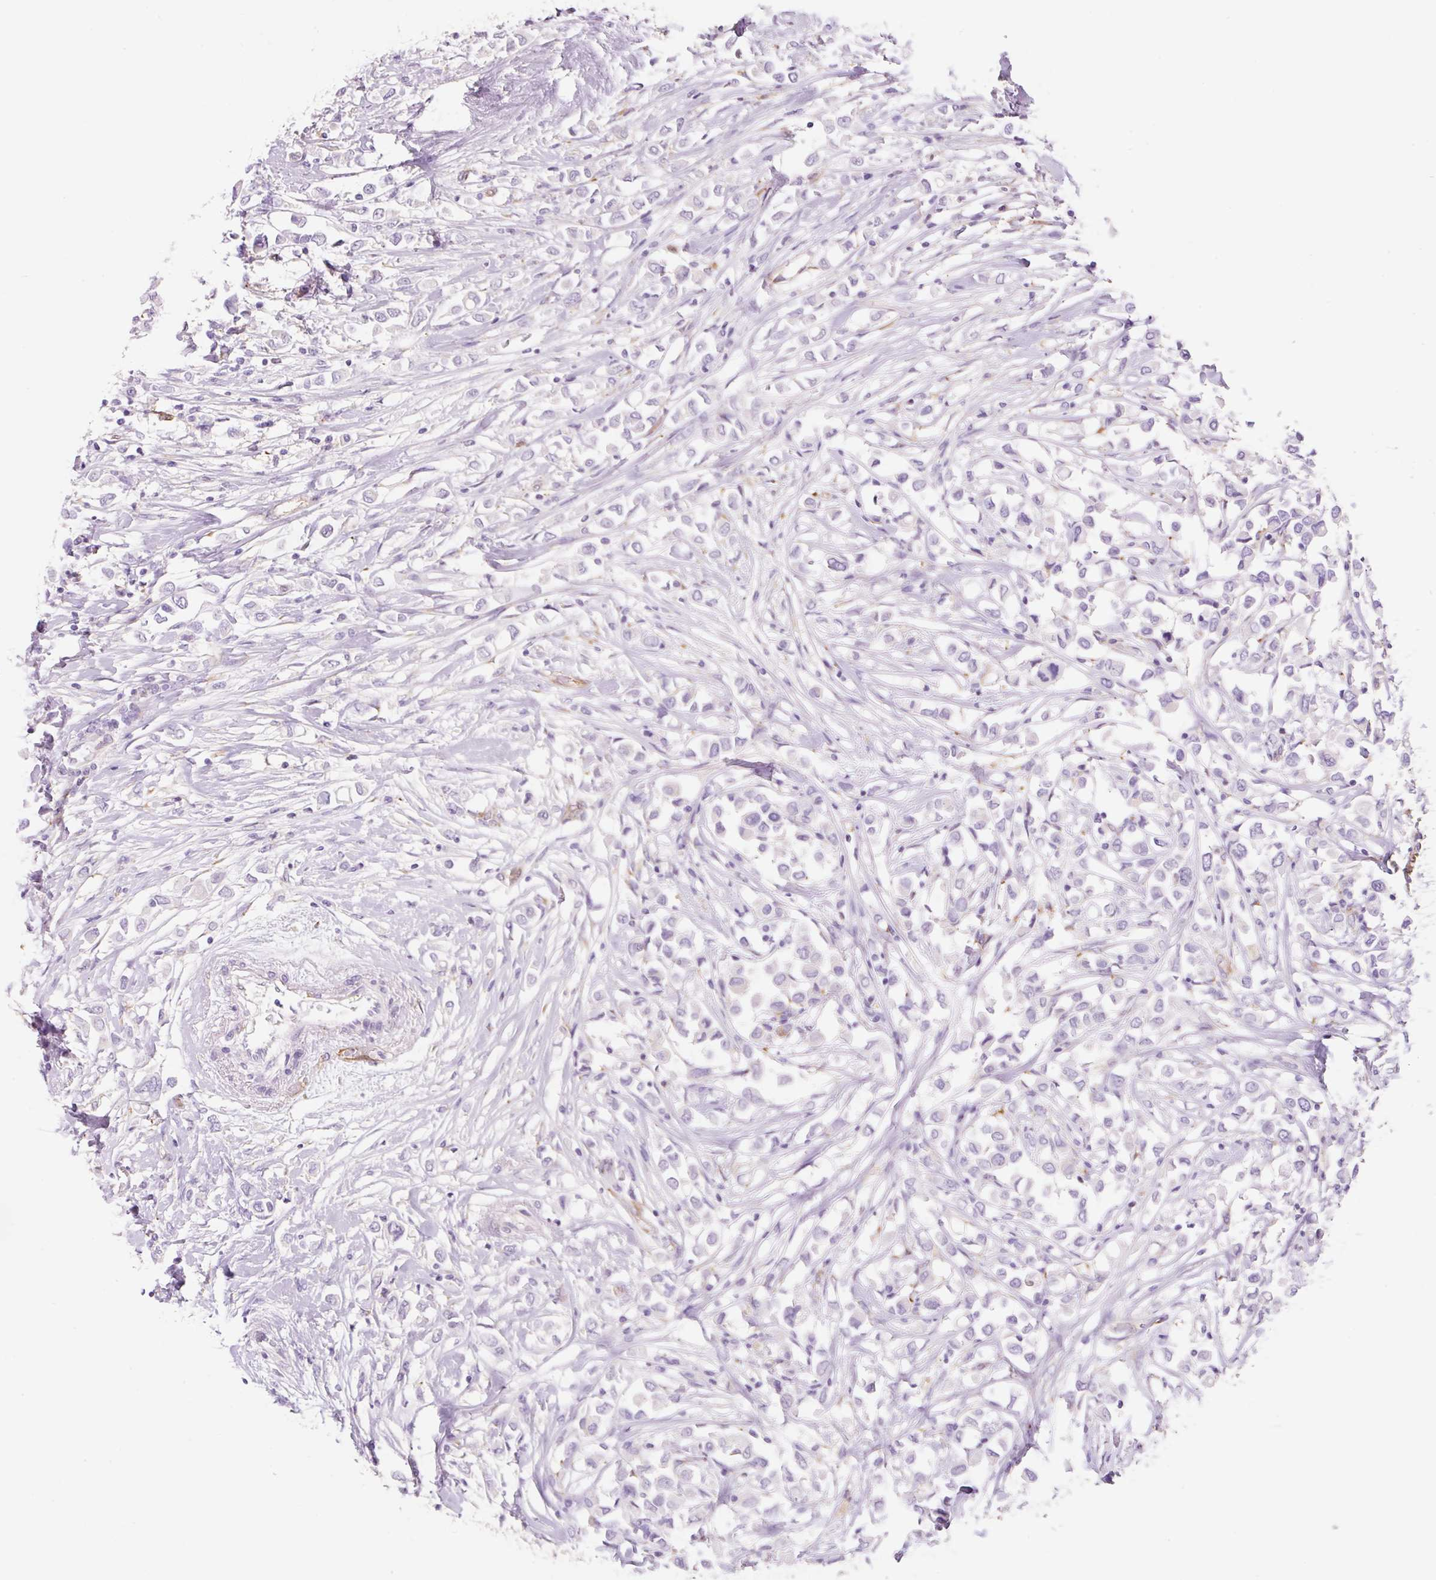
{"staining": {"intensity": "negative", "quantity": "none", "location": "none"}, "tissue": "breast cancer", "cell_type": "Tumor cells", "image_type": "cancer", "snomed": [{"axis": "morphology", "description": "Duct carcinoma"}, {"axis": "topography", "description": "Breast"}], "caption": "Immunohistochemistry (IHC) histopathology image of human breast cancer (invasive ductal carcinoma) stained for a protein (brown), which exhibits no staining in tumor cells.", "gene": "FABP5", "patient": {"sex": "female", "age": 61}}